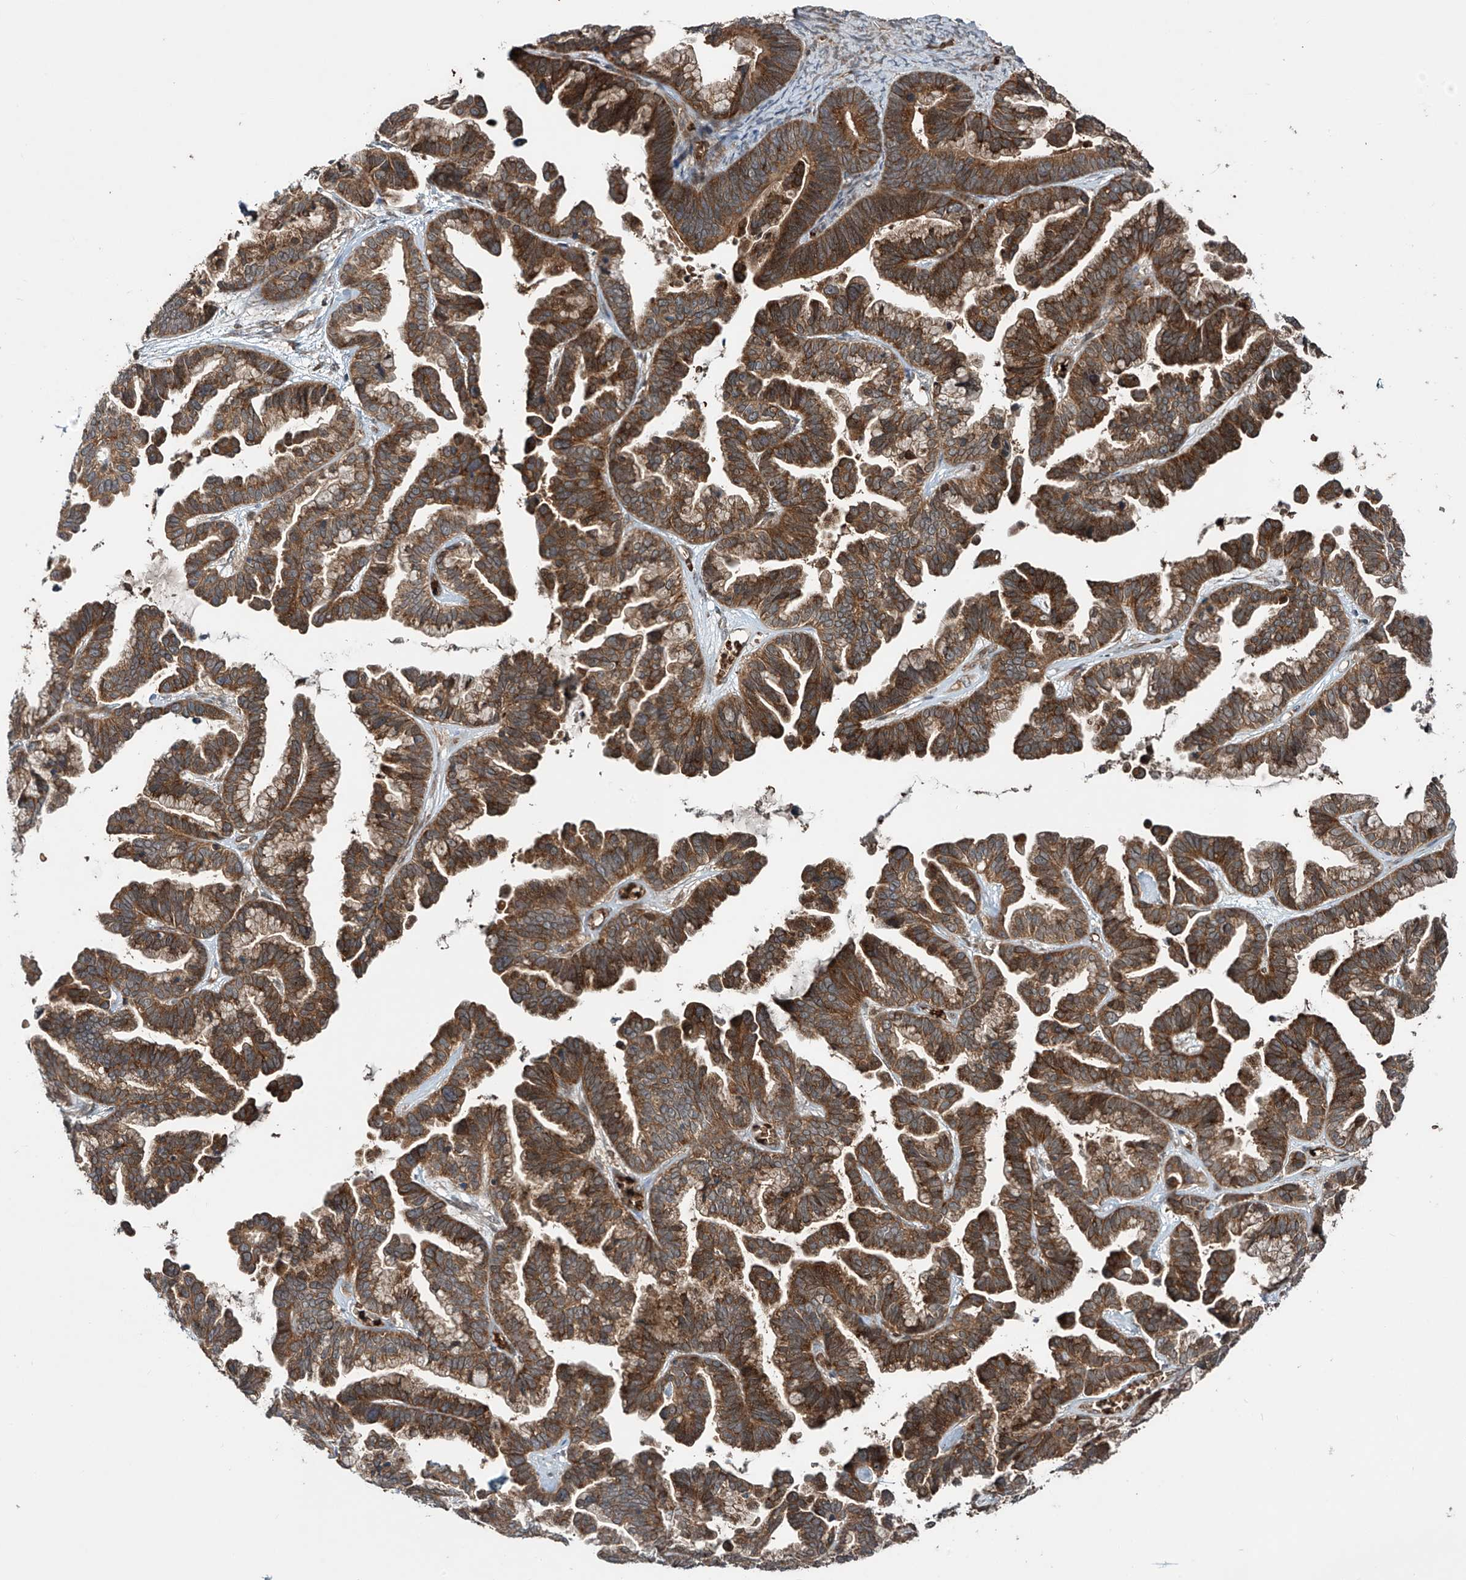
{"staining": {"intensity": "moderate", "quantity": ">75%", "location": "cytoplasmic/membranous"}, "tissue": "ovarian cancer", "cell_type": "Tumor cells", "image_type": "cancer", "snomed": [{"axis": "morphology", "description": "Cystadenocarcinoma, serous, NOS"}, {"axis": "topography", "description": "Ovary"}], "caption": "A brown stain shows moderate cytoplasmic/membranous staining of a protein in ovarian cancer (serous cystadenocarcinoma) tumor cells.", "gene": "ZDHHC9", "patient": {"sex": "female", "age": 56}}